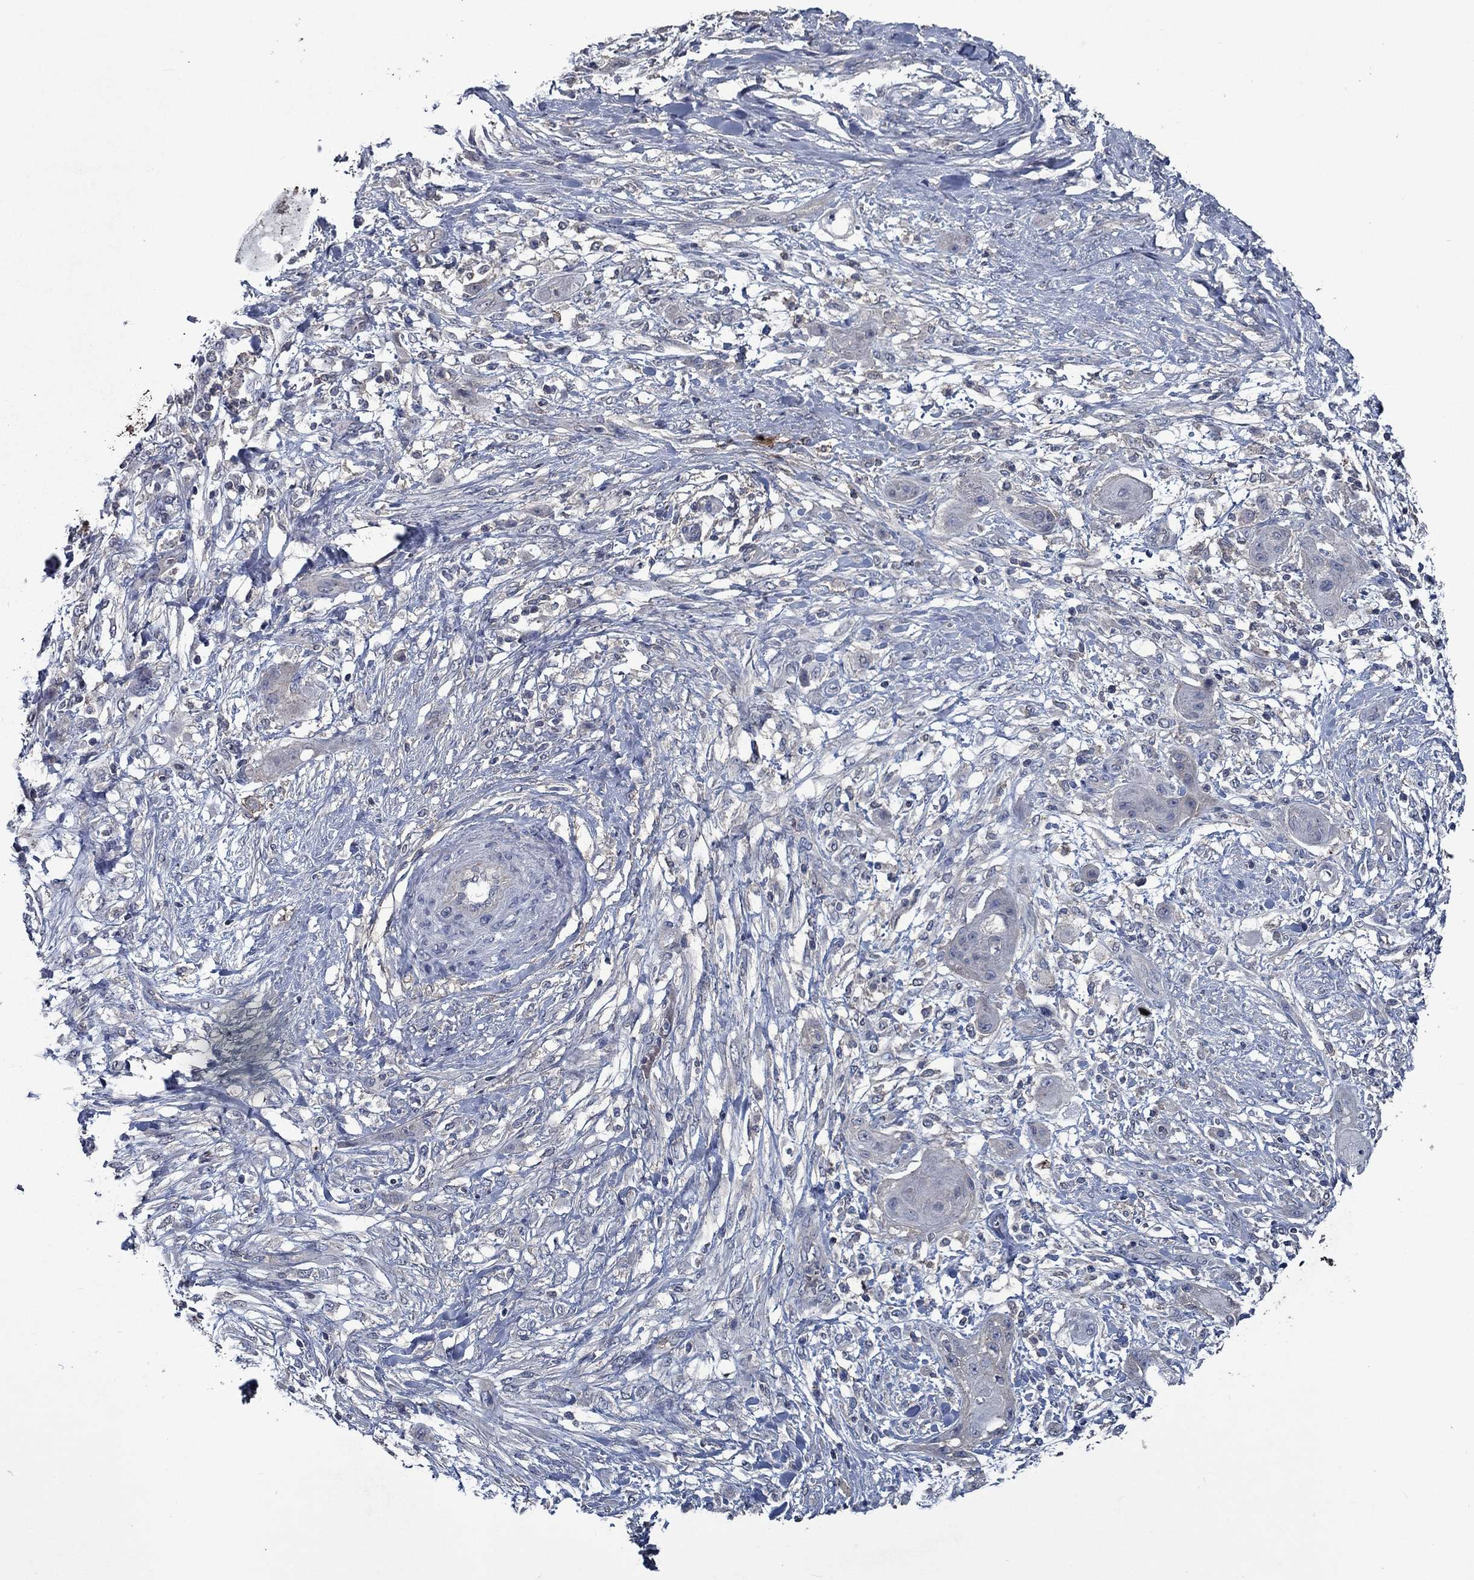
{"staining": {"intensity": "negative", "quantity": "none", "location": "none"}, "tissue": "skin cancer", "cell_type": "Tumor cells", "image_type": "cancer", "snomed": [{"axis": "morphology", "description": "Squamous cell carcinoma, NOS"}, {"axis": "topography", "description": "Skin"}], "caption": "High power microscopy histopathology image of an IHC image of squamous cell carcinoma (skin), revealing no significant staining in tumor cells. Brightfield microscopy of immunohistochemistry (IHC) stained with DAB (3,3'-diaminobenzidine) (brown) and hematoxylin (blue), captured at high magnification.", "gene": "SLC44A1", "patient": {"sex": "male", "age": 62}}